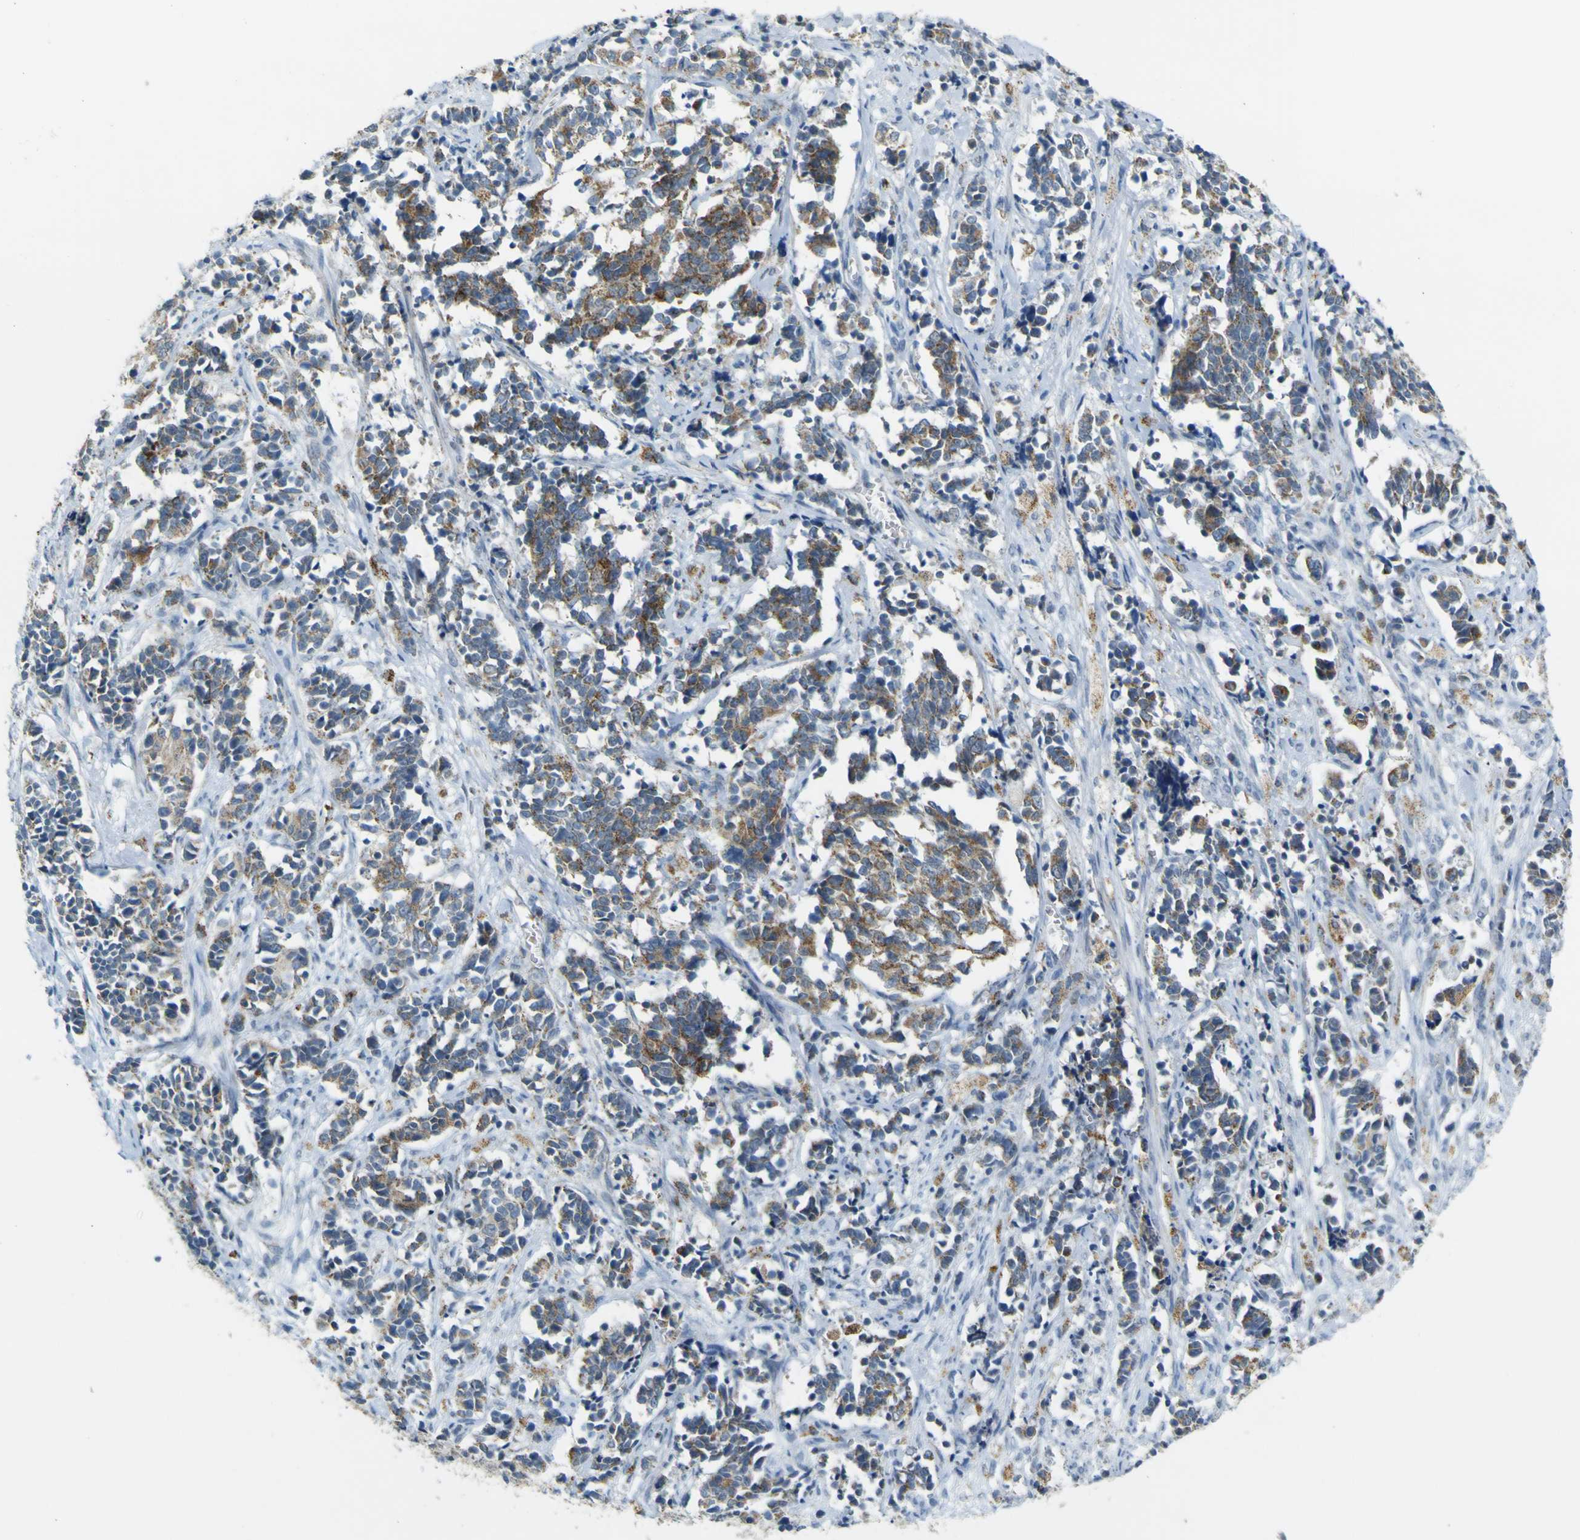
{"staining": {"intensity": "moderate", "quantity": "25%-75%", "location": "cytoplasmic/membranous"}, "tissue": "cervical cancer", "cell_type": "Tumor cells", "image_type": "cancer", "snomed": [{"axis": "morphology", "description": "Normal tissue, NOS"}, {"axis": "morphology", "description": "Squamous cell carcinoma, NOS"}, {"axis": "topography", "description": "Cervix"}], "caption": "Protein expression analysis of cervical cancer (squamous cell carcinoma) displays moderate cytoplasmic/membranous staining in about 25%-75% of tumor cells. (DAB = brown stain, brightfield microscopy at high magnification).", "gene": "ACBD5", "patient": {"sex": "female", "age": 35}}